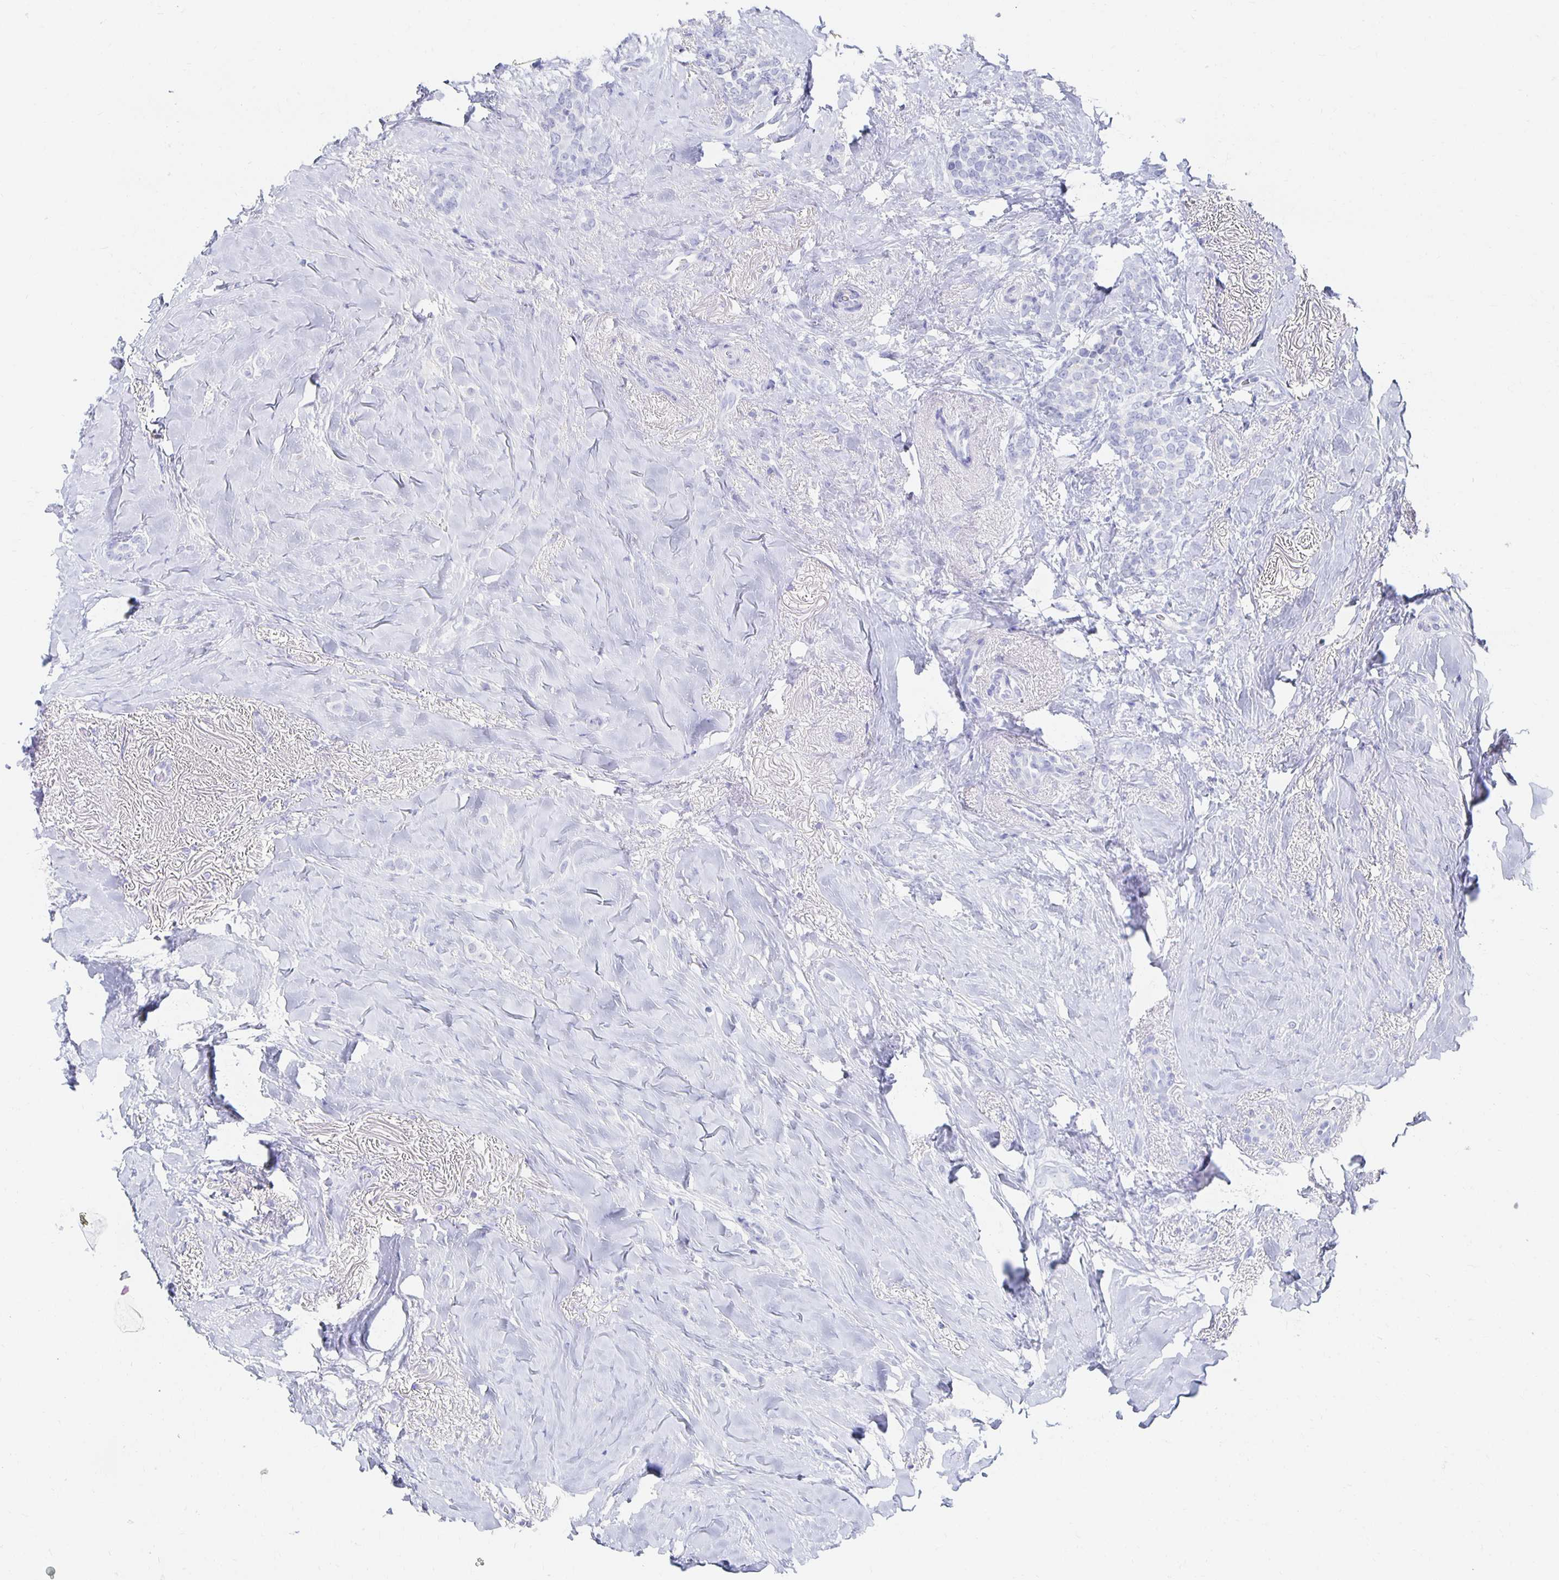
{"staining": {"intensity": "negative", "quantity": "none", "location": "none"}, "tissue": "breast cancer", "cell_type": "Tumor cells", "image_type": "cancer", "snomed": [{"axis": "morphology", "description": "Normal tissue, NOS"}, {"axis": "morphology", "description": "Duct carcinoma"}, {"axis": "topography", "description": "Breast"}], "caption": "Infiltrating ductal carcinoma (breast) was stained to show a protein in brown. There is no significant expression in tumor cells. (Brightfield microscopy of DAB (3,3'-diaminobenzidine) IHC at high magnification).", "gene": "PRDM7", "patient": {"sex": "female", "age": 77}}